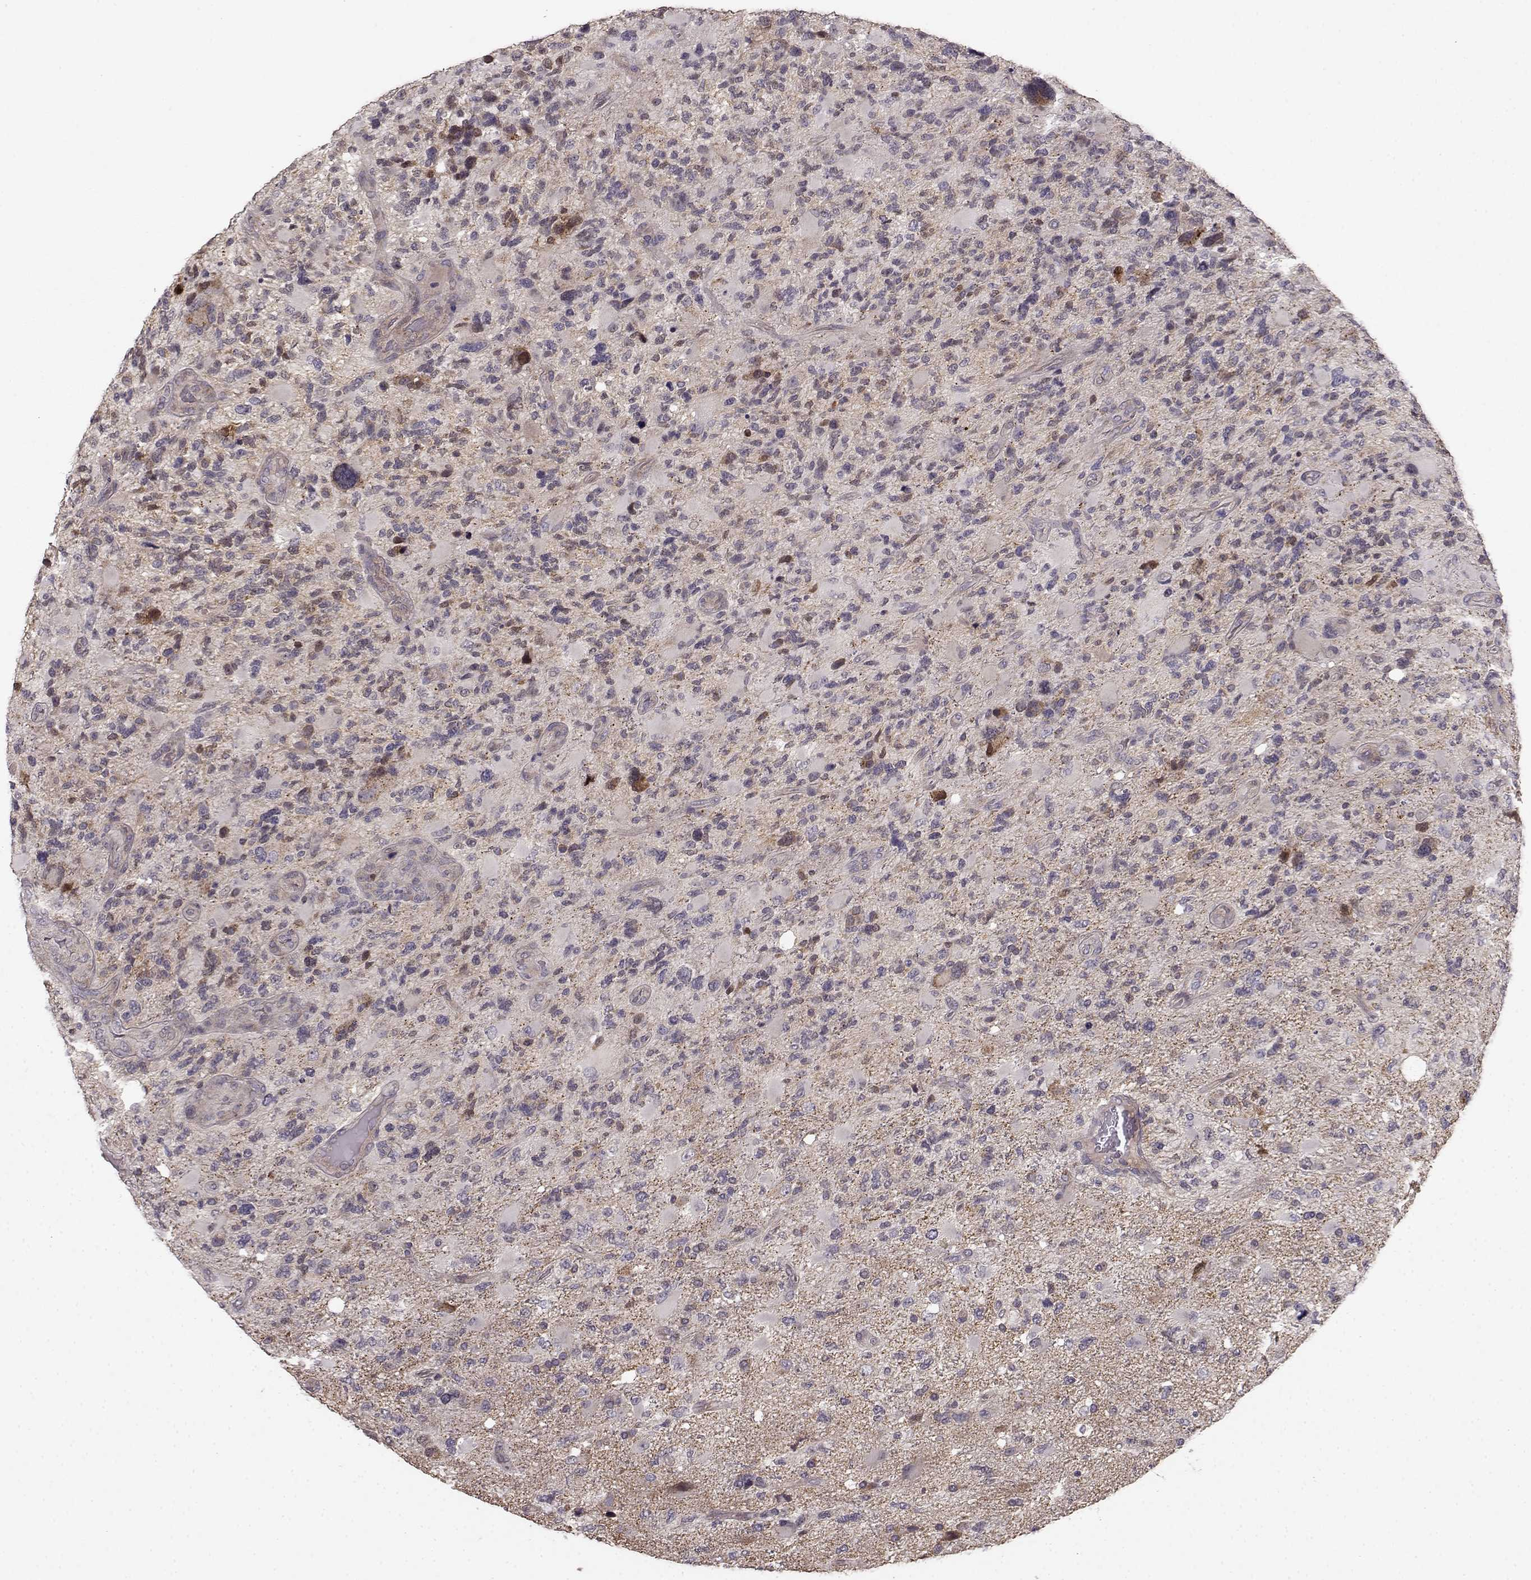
{"staining": {"intensity": "negative", "quantity": "none", "location": "none"}, "tissue": "glioma", "cell_type": "Tumor cells", "image_type": "cancer", "snomed": [{"axis": "morphology", "description": "Glioma, malignant, High grade"}, {"axis": "topography", "description": "Brain"}], "caption": "The IHC histopathology image has no significant expression in tumor cells of high-grade glioma (malignant) tissue.", "gene": "BACH2", "patient": {"sex": "female", "age": 71}}